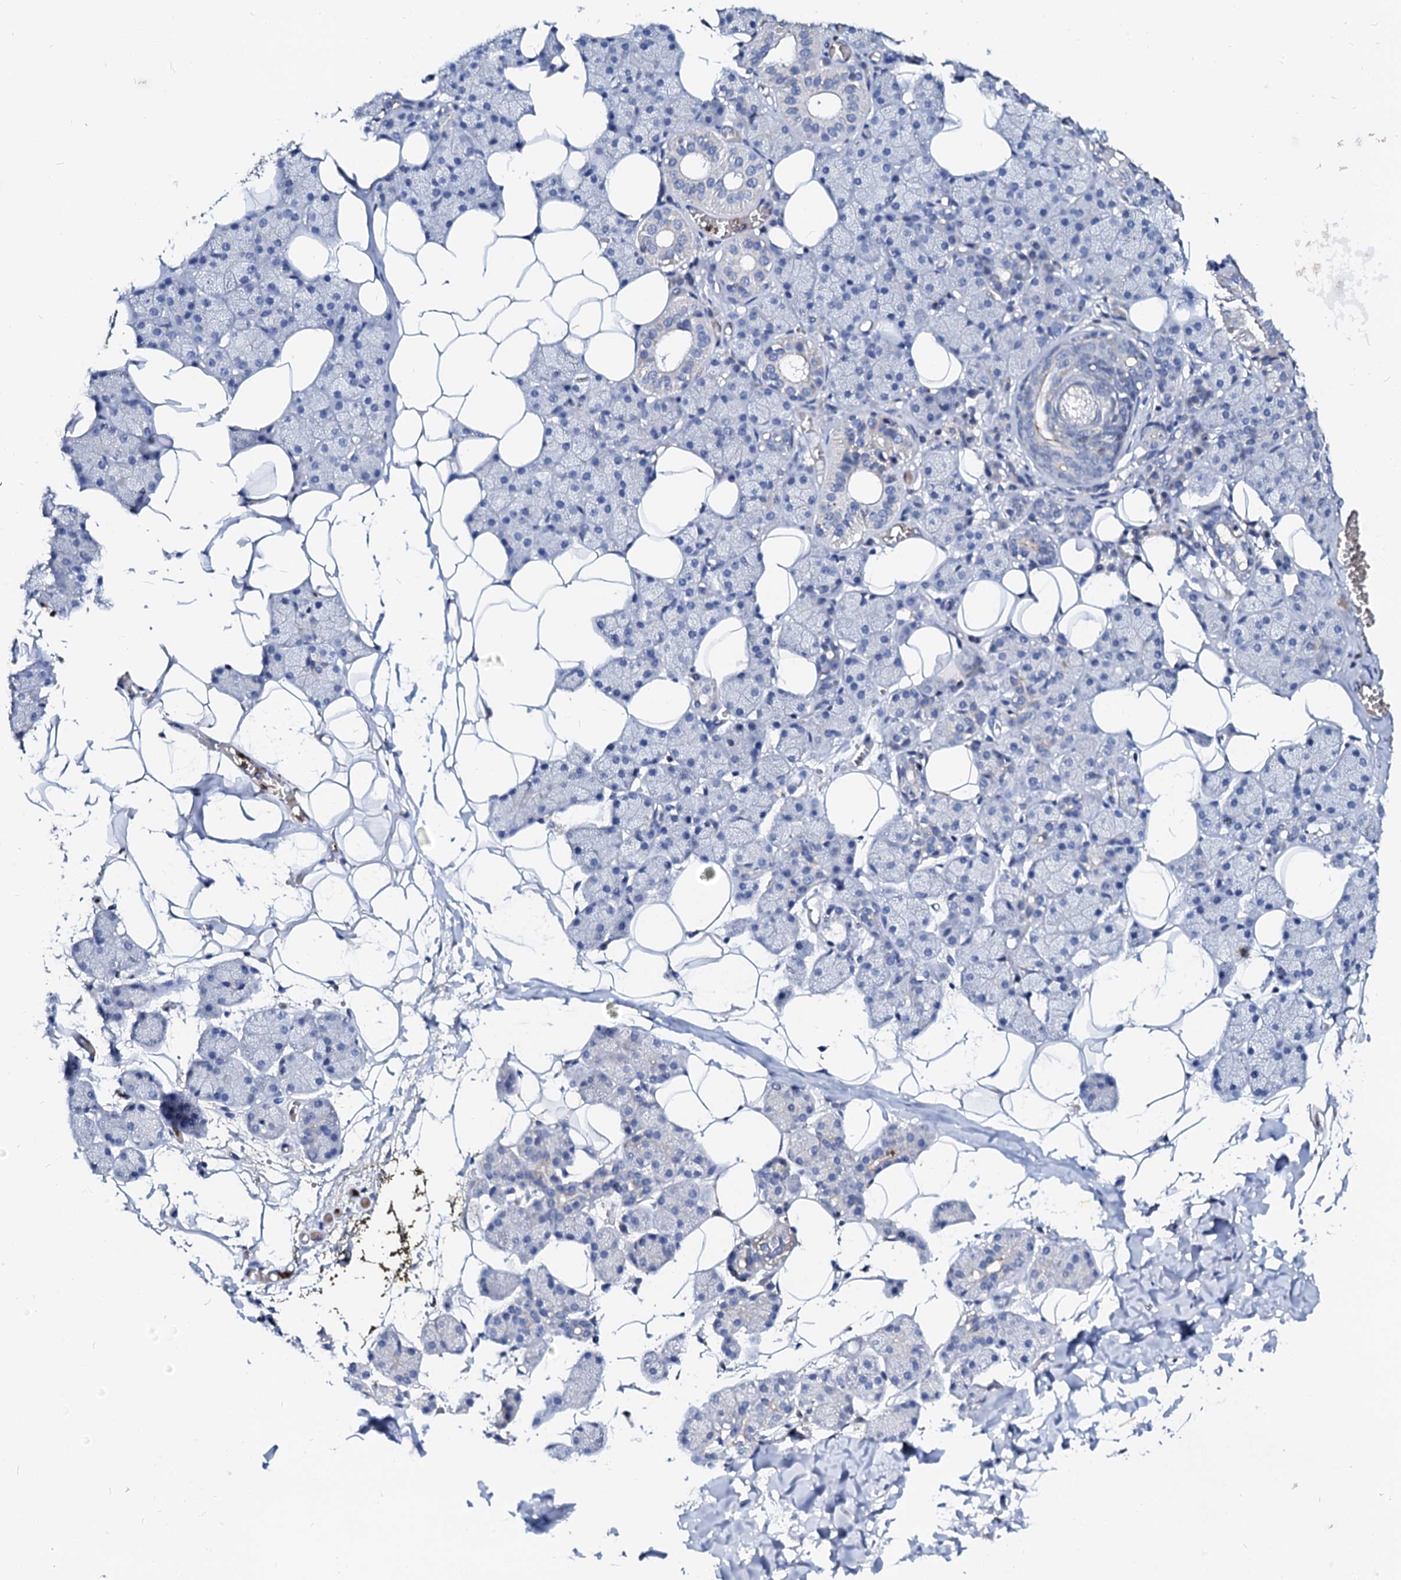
{"staining": {"intensity": "negative", "quantity": "none", "location": "none"}, "tissue": "salivary gland", "cell_type": "Glandular cells", "image_type": "normal", "snomed": [{"axis": "morphology", "description": "Normal tissue, NOS"}, {"axis": "topography", "description": "Salivary gland"}], "caption": "This is a image of immunohistochemistry (IHC) staining of normal salivary gland, which shows no positivity in glandular cells.", "gene": "RAB27A", "patient": {"sex": "female", "age": 33}}